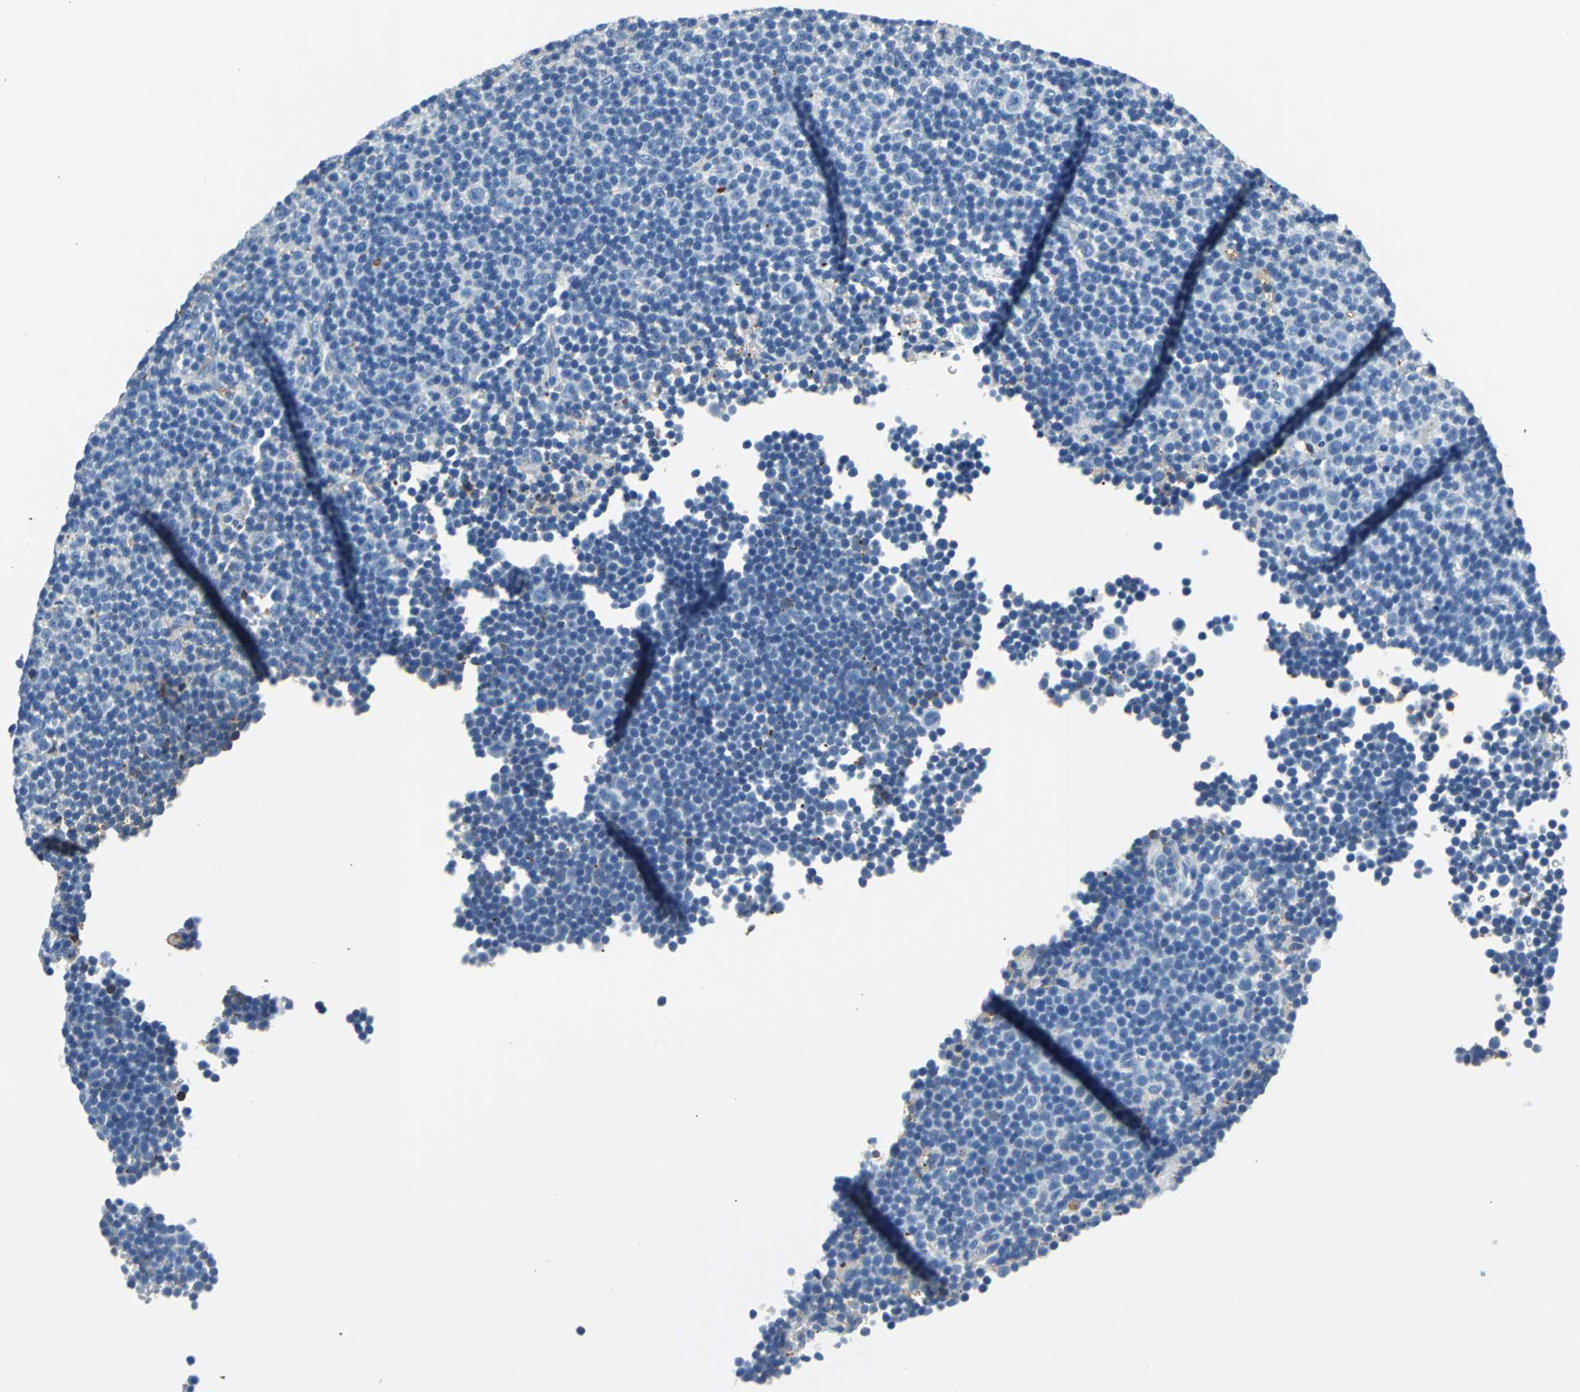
{"staining": {"intensity": "moderate", "quantity": "<25%", "location": "cytoplasmic/membranous"}, "tissue": "lymphoma", "cell_type": "Tumor cells", "image_type": "cancer", "snomed": [{"axis": "morphology", "description": "Malignant lymphoma, non-Hodgkin's type, Low grade"}, {"axis": "topography", "description": "Lymph node"}], "caption": "This micrograph shows immunohistochemistry (IHC) staining of human lymphoma, with low moderate cytoplasmic/membranous expression in about <25% of tumor cells.", "gene": "ALB", "patient": {"sex": "female", "age": 67}}